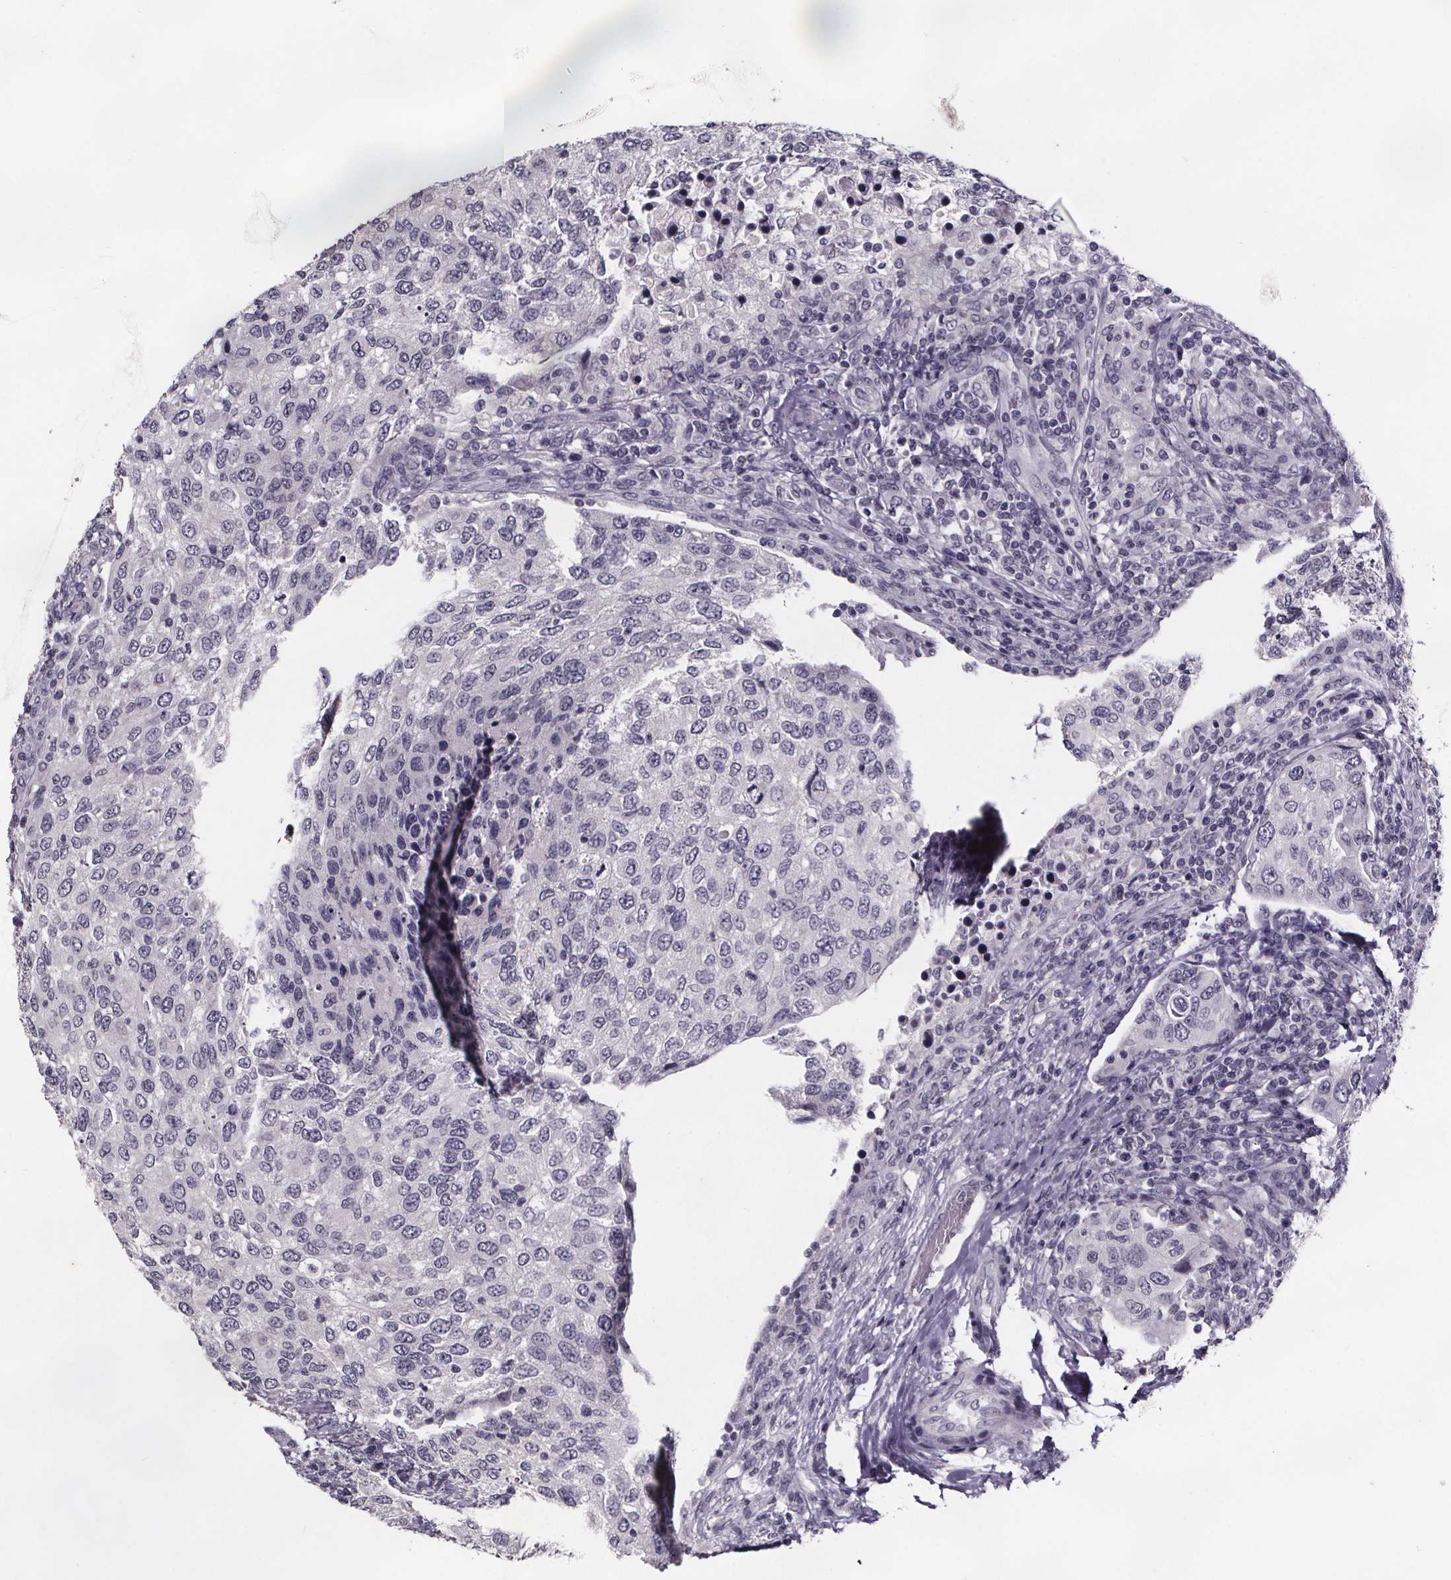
{"staining": {"intensity": "negative", "quantity": "none", "location": "none"}, "tissue": "urothelial cancer", "cell_type": "Tumor cells", "image_type": "cancer", "snomed": [{"axis": "morphology", "description": "Urothelial carcinoma, High grade"}, {"axis": "topography", "description": "Urinary bladder"}], "caption": "The micrograph exhibits no staining of tumor cells in urothelial cancer.", "gene": "AR", "patient": {"sex": "female", "age": 78}}